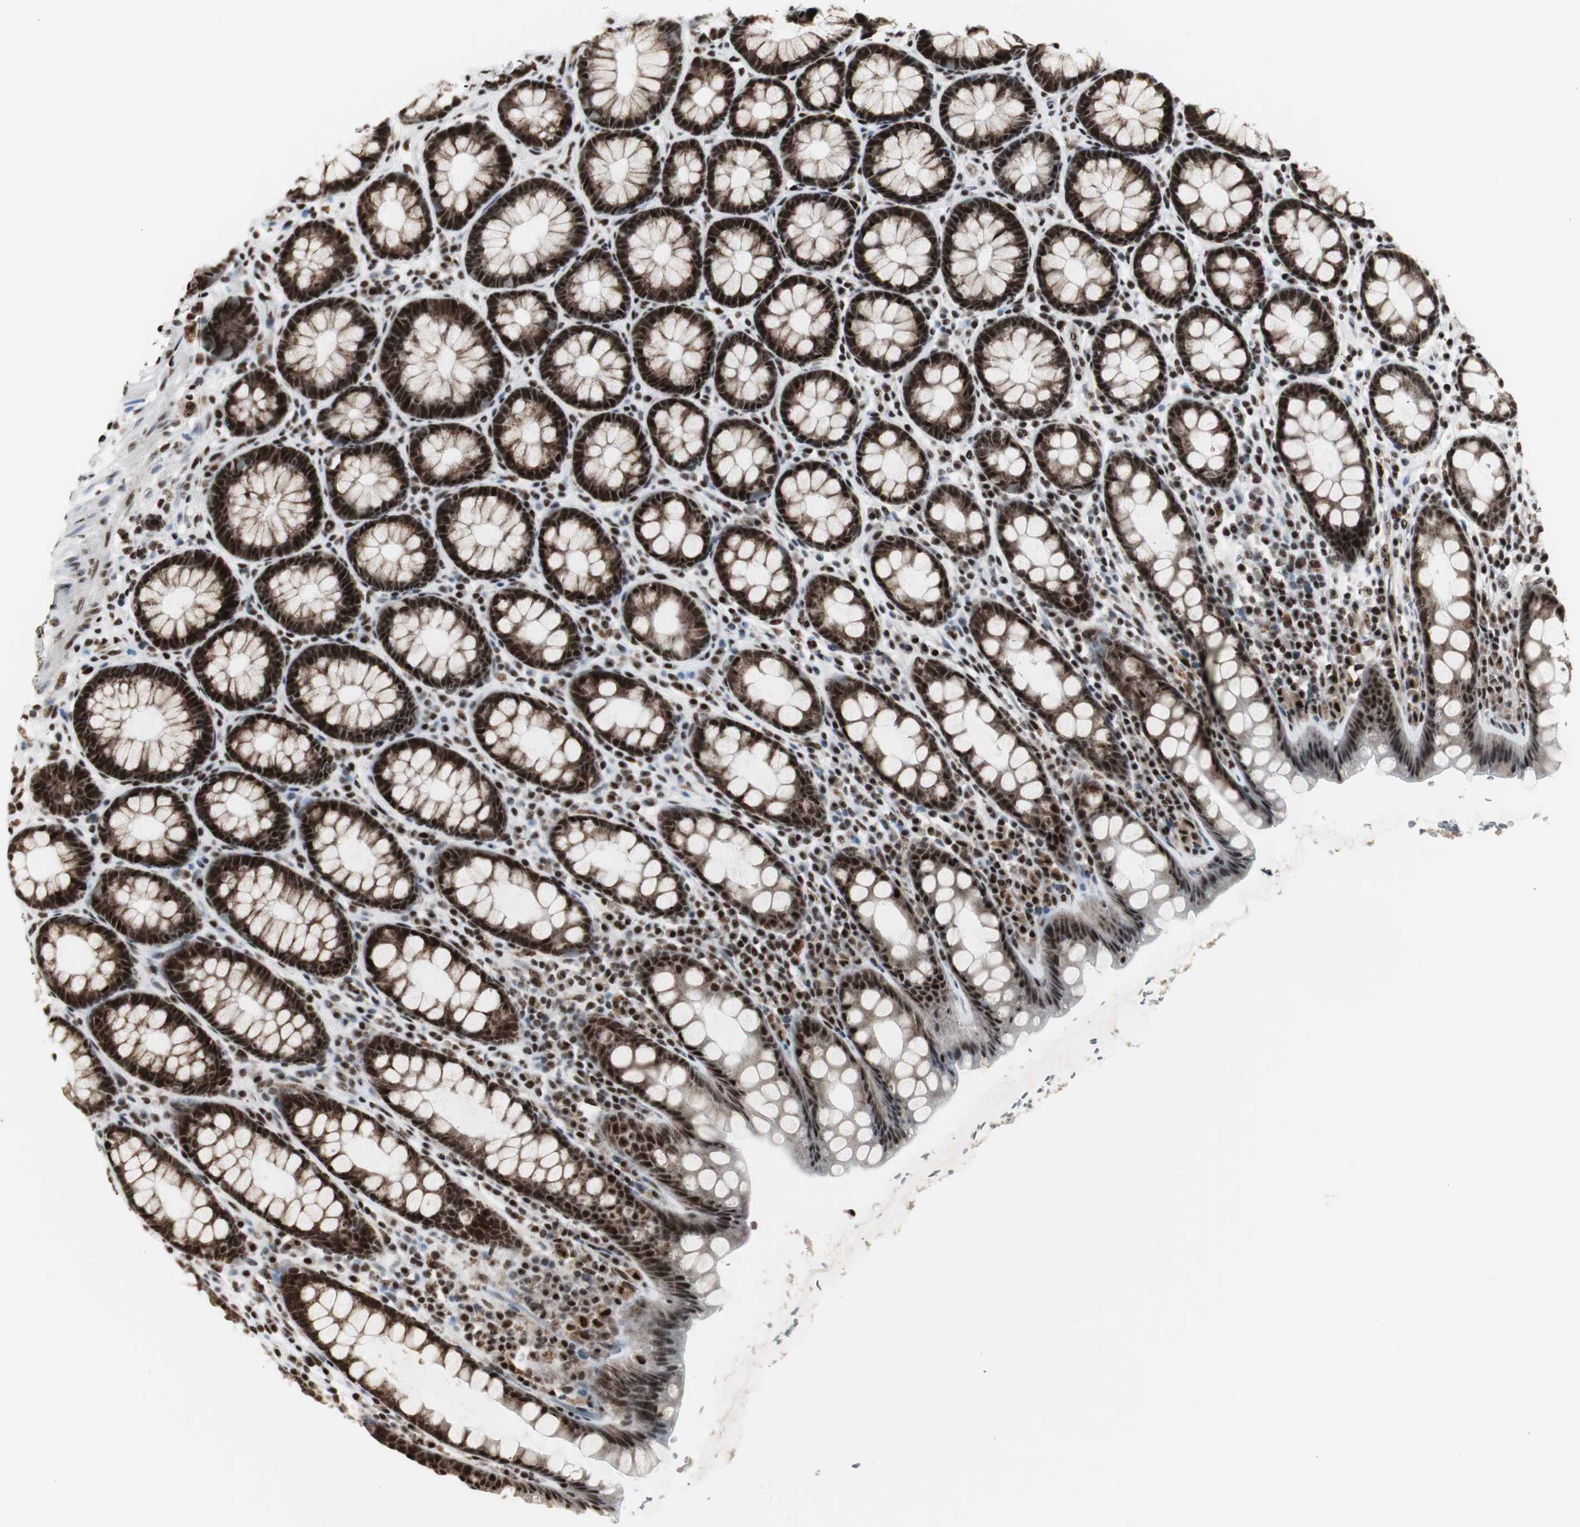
{"staining": {"intensity": "strong", "quantity": ">75%", "location": "cytoplasmic/membranous,nuclear"}, "tissue": "rectum", "cell_type": "Glandular cells", "image_type": "normal", "snomed": [{"axis": "morphology", "description": "Normal tissue, NOS"}, {"axis": "topography", "description": "Rectum"}], "caption": "The immunohistochemical stain highlights strong cytoplasmic/membranous,nuclear positivity in glandular cells of benign rectum. The staining is performed using DAB (3,3'-diaminobenzidine) brown chromogen to label protein expression. The nuclei are counter-stained blue using hematoxylin.", "gene": "PARN", "patient": {"sex": "male", "age": 92}}